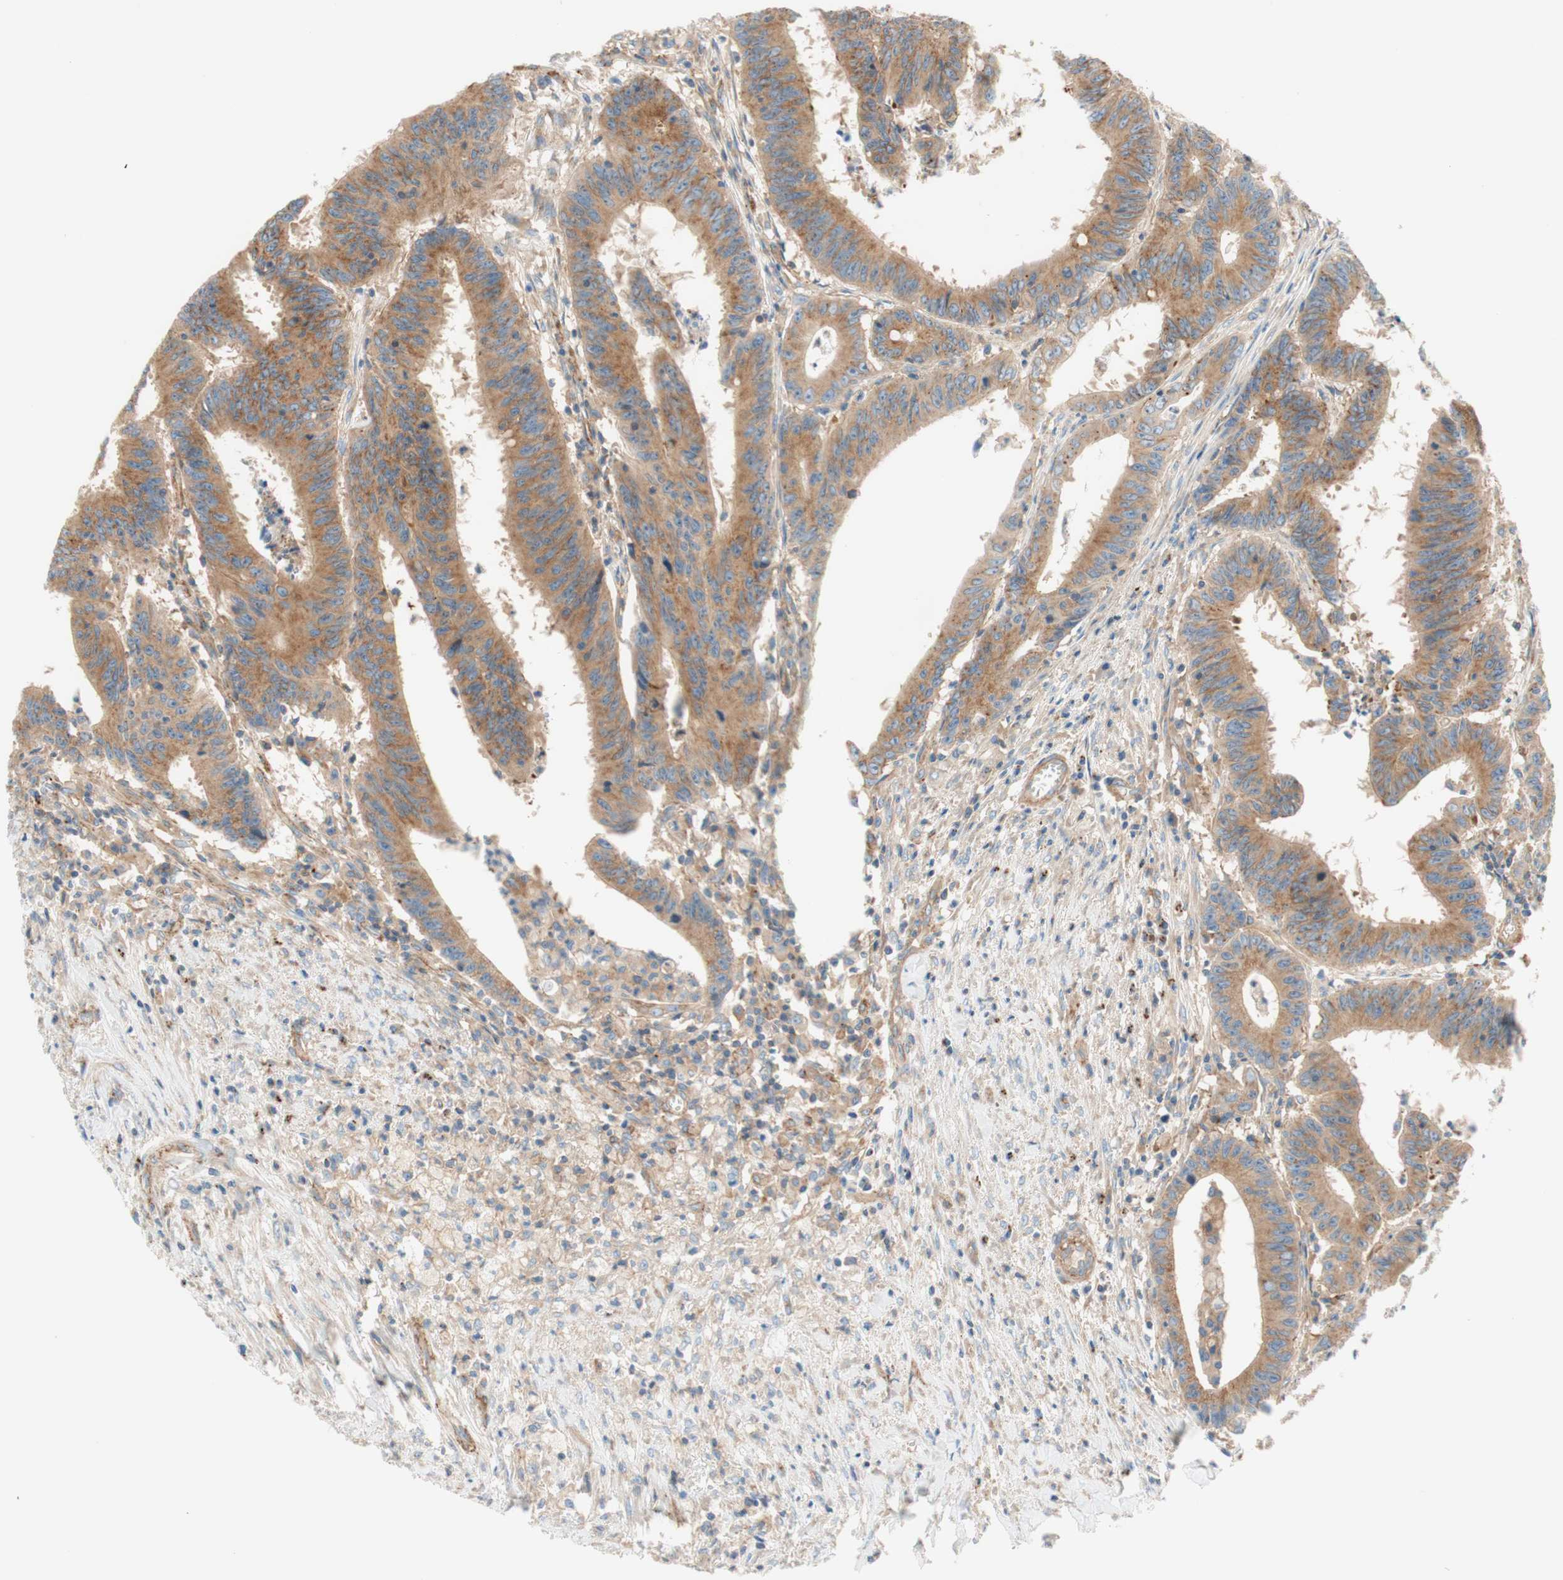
{"staining": {"intensity": "moderate", "quantity": ">75%", "location": "cytoplasmic/membranous"}, "tissue": "colorectal cancer", "cell_type": "Tumor cells", "image_type": "cancer", "snomed": [{"axis": "morphology", "description": "Adenocarcinoma, NOS"}, {"axis": "topography", "description": "Colon"}], "caption": "Immunohistochemical staining of colorectal adenocarcinoma exhibits medium levels of moderate cytoplasmic/membranous staining in approximately >75% of tumor cells.", "gene": "VPS26A", "patient": {"sex": "male", "age": 45}}